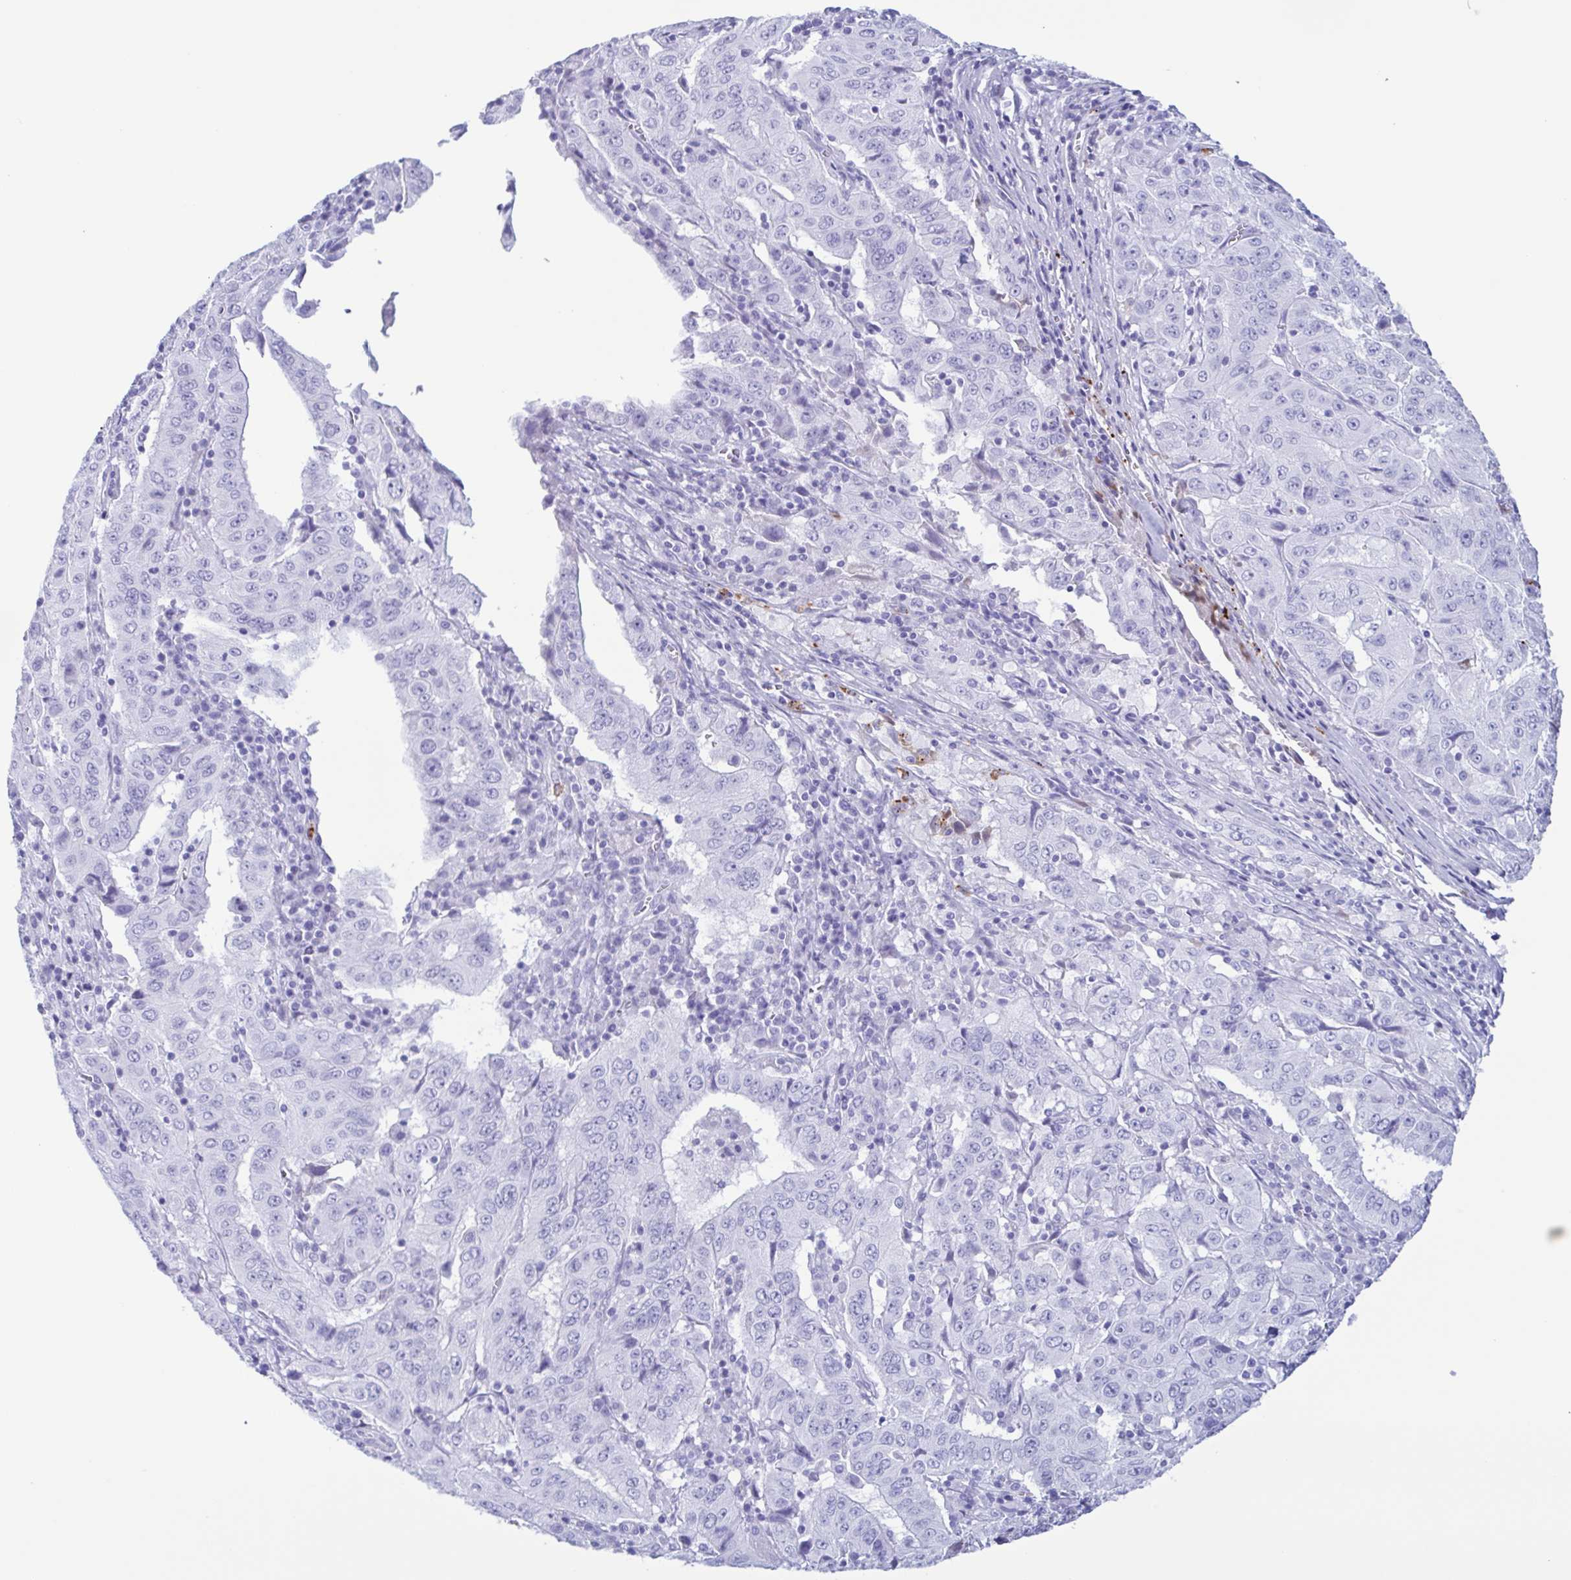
{"staining": {"intensity": "negative", "quantity": "none", "location": "none"}, "tissue": "pancreatic cancer", "cell_type": "Tumor cells", "image_type": "cancer", "snomed": [{"axis": "morphology", "description": "Adenocarcinoma, NOS"}, {"axis": "topography", "description": "Pancreas"}], "caption": "Pancreatic adenocarcinoma was stained to show a protein in brown. There is no significant expression in tumor cells.", "gene": "LTF", "patient": {"sex": "male", "age": 63}}